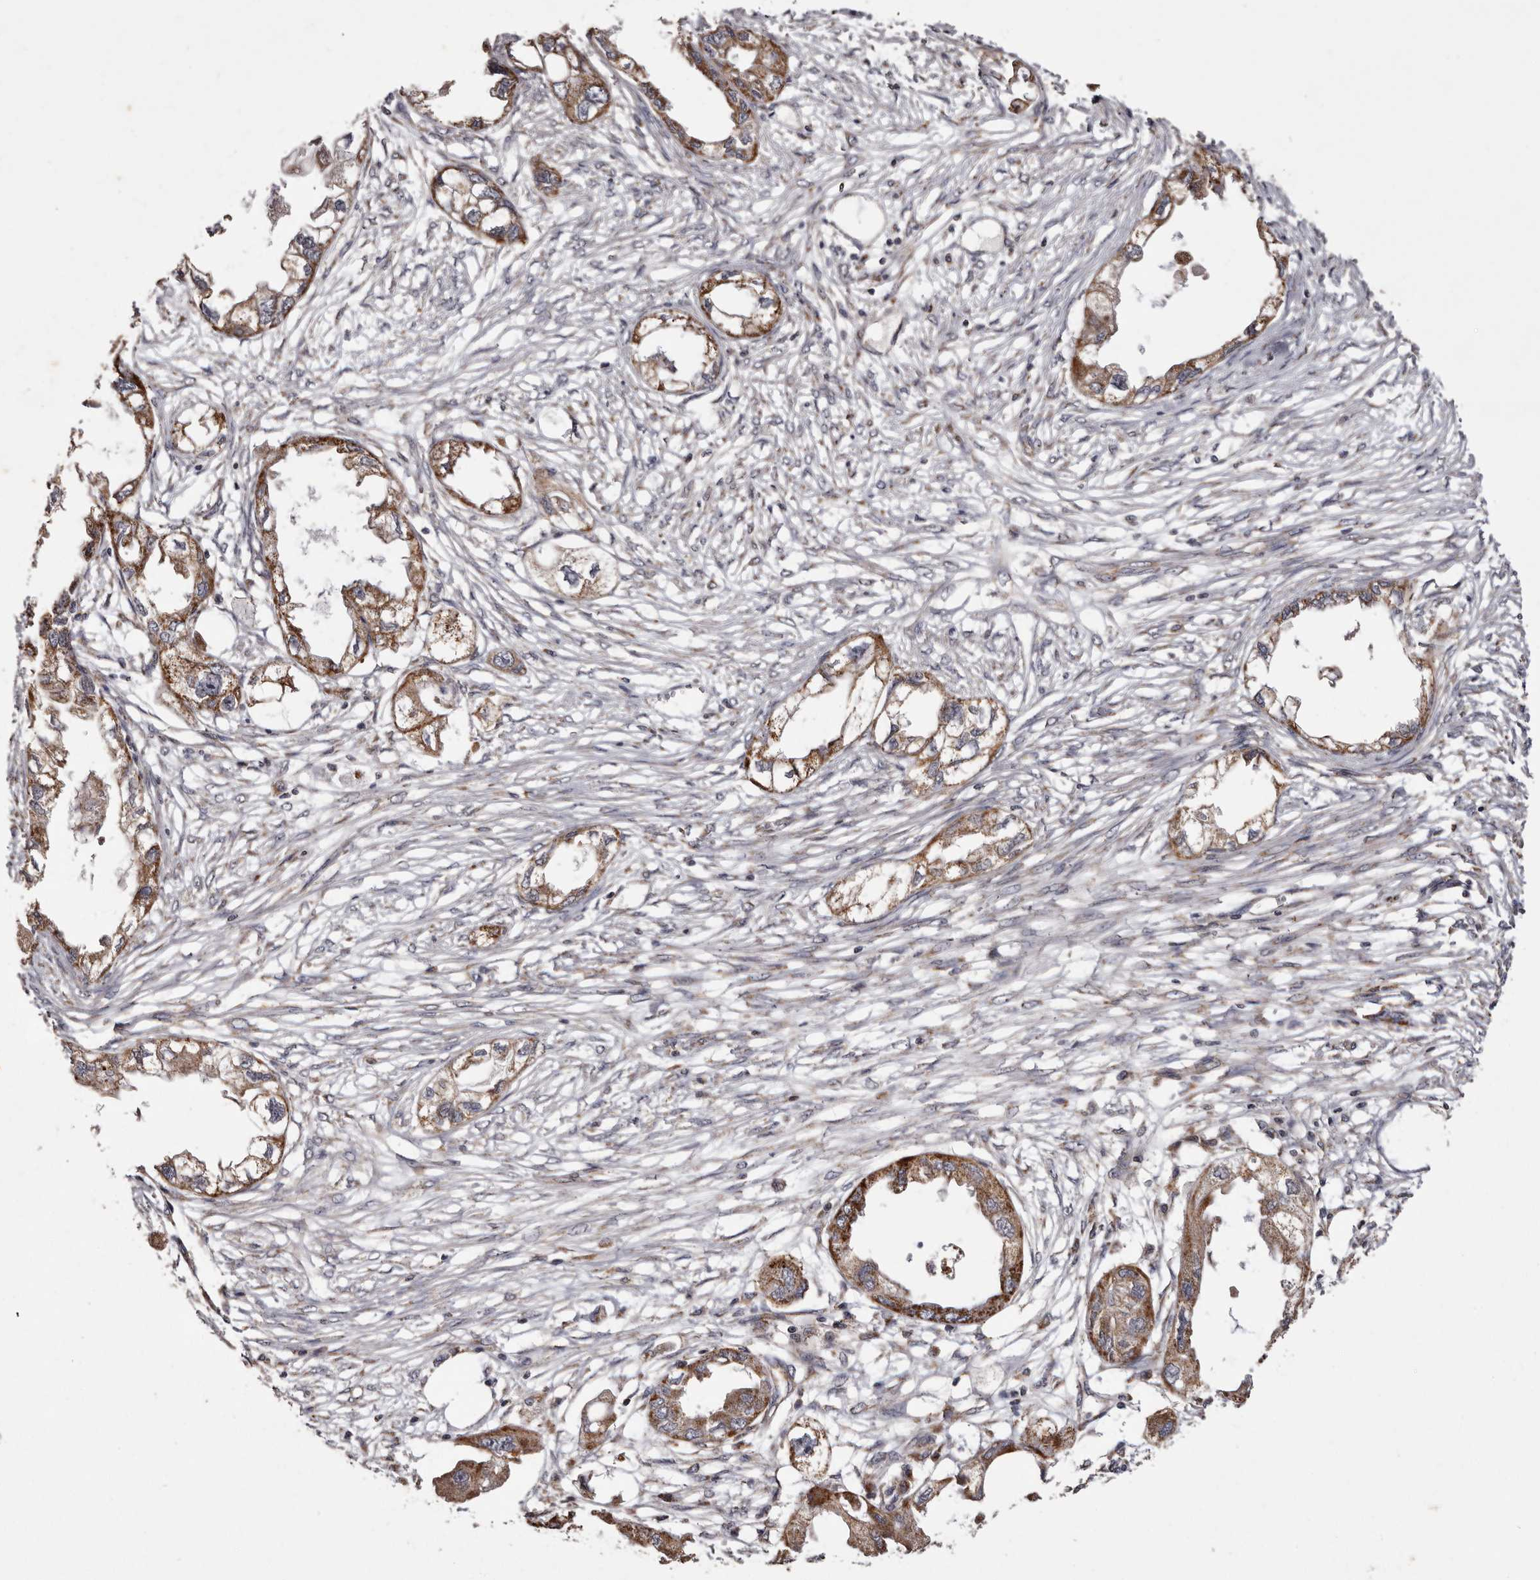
{"staining": {"intensity": "moderate", "quantity": ">75%", "location": "cytoplasmic/membranous"}, "tissue": "endometrial cancer", "cell_type": "Tumor cells", "image_type": "cancer", "snomed": [{"axis": "morphology", "description": "Adenocarcinoma, NOS"}, {"axis": "morphology", "description": "Adenocarcinoma, metastatic, NOS"}, {"axis": "topography", "description": "Adipose tissue"}, {"axis": "topography", "description": "Endometrium"}], "caption": "Endometrial metastatic adenocarcinoma tissue shows moderate cytoplasmic/membranous staining in approximately >75% of tumor cells, visualized by immunohistochemistry.", "gene": "CPLANE2", "patient": {"sex": "female", "age": 67}}